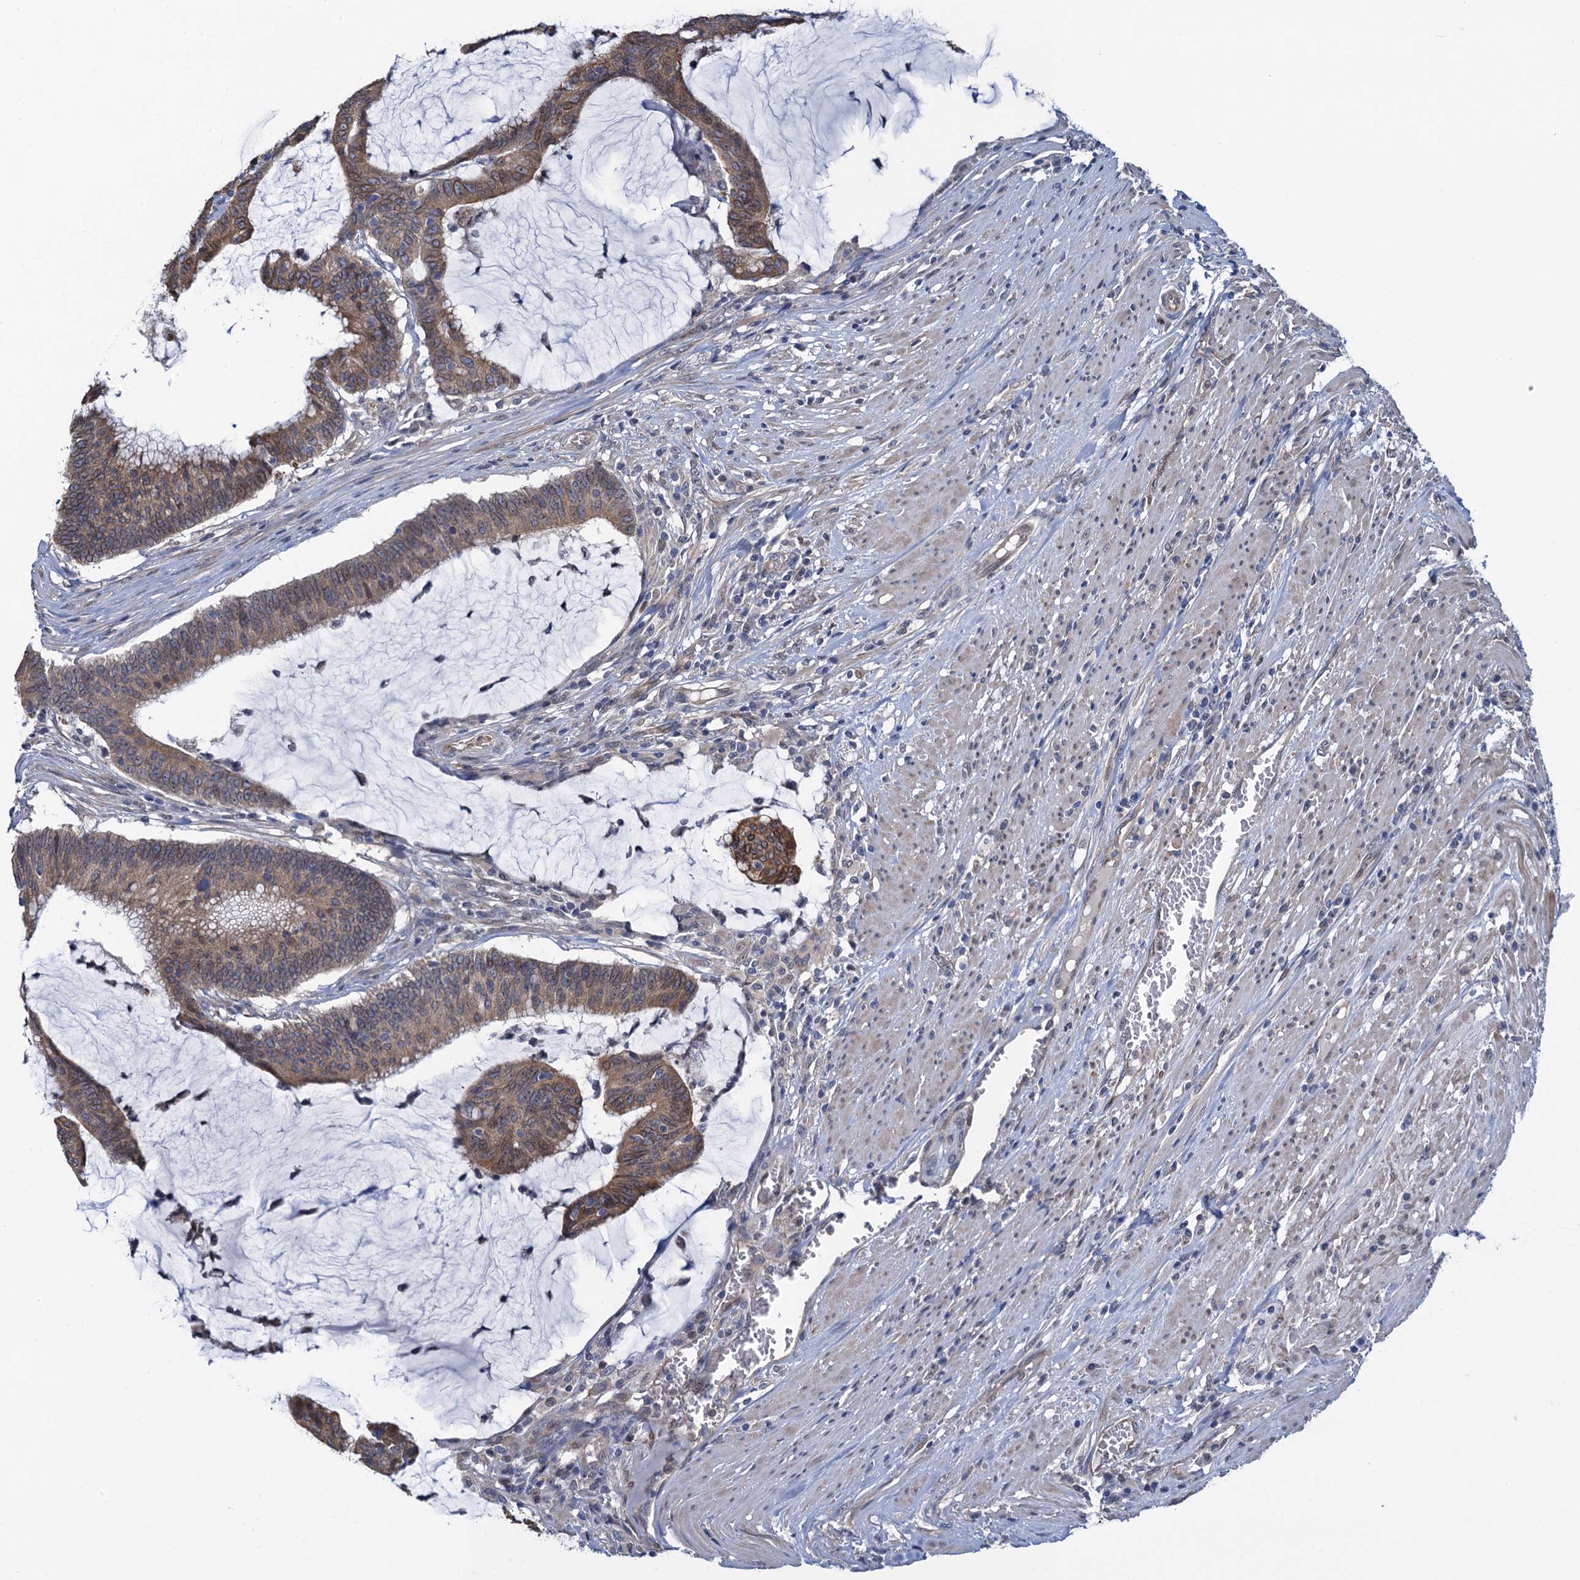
{"staining": {"intensity": "moderate", "quantity": ">75%", "location": "cytoplasmic/membranous"}, "tissue": "colorectal cancer", "cell_type": "Tumor cells", "image_type": "cancer", "snomed": [{"axis": "morphology", "description": "Adenocarcinoma, NOS"}, {"axis": "topography", "description": "Rectum"}], "caption": "The photomicrograph displays a brown stain indicating the presence of a protein in the cytoplasmic/membranous of tumor cells in colorectal cancer (adenocarcinoma).", "gene": "EVX2", "patient": {"sex": "female", "age": 77}}